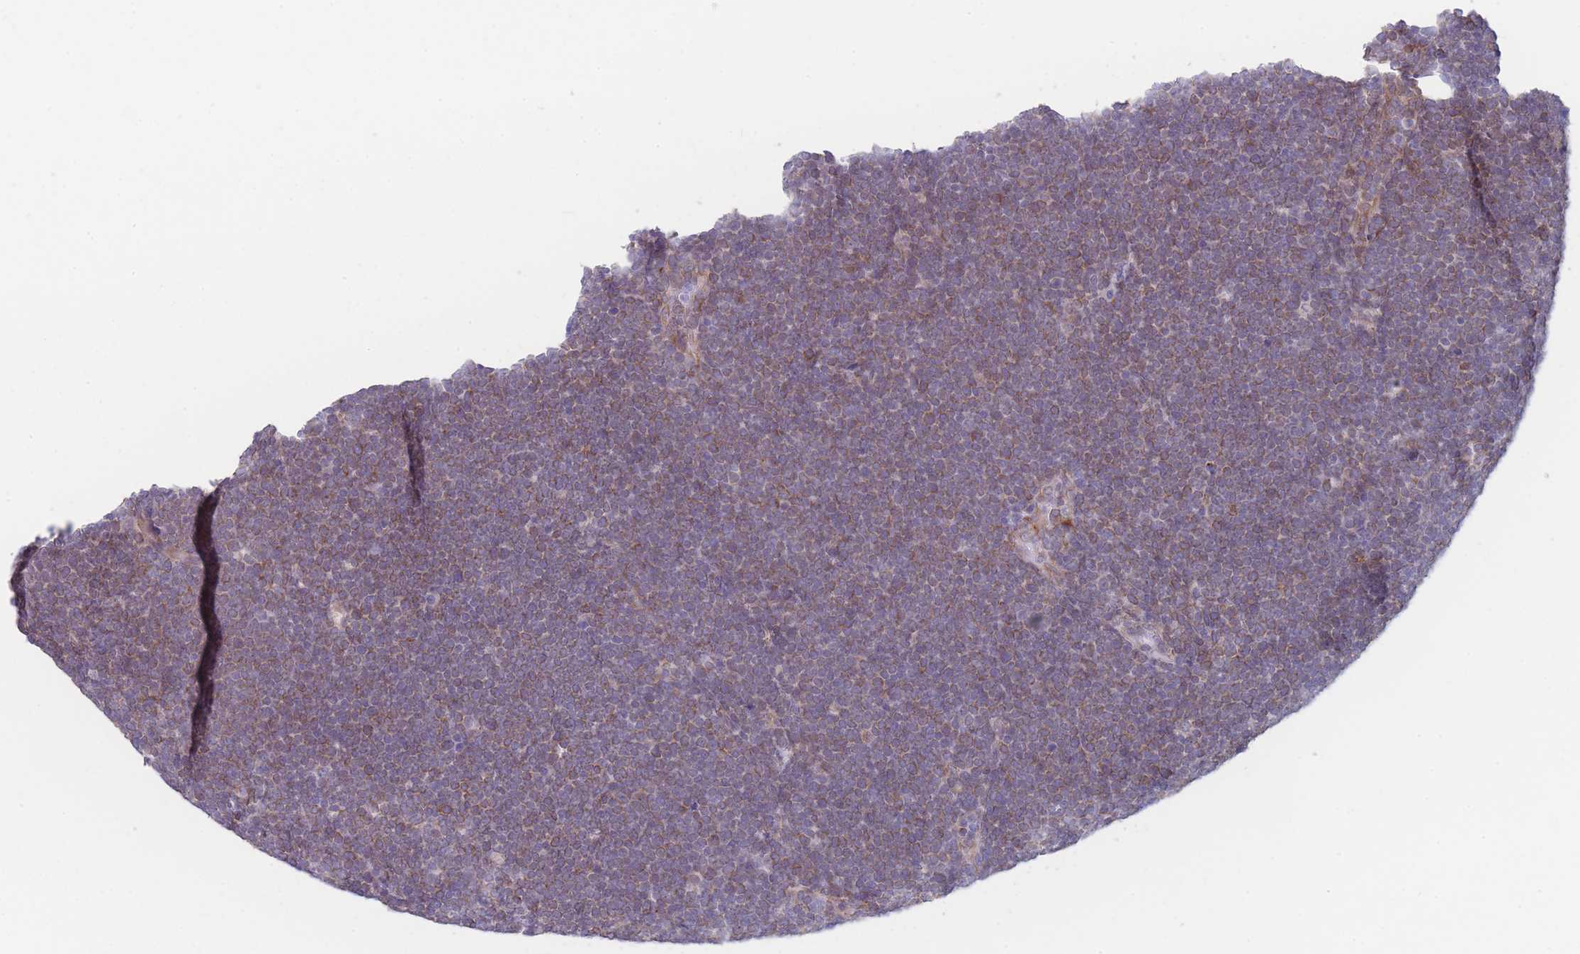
{"staining": {"intensity": "weak", "quantity": ">75%", "location": "cytoplasmic/membranous"}, "tissue": "lymphoma", "cell_type": "Tumor cells", "image_type": "cancer", "snomed": [{"axis": "morphology", "description": "Malignant lymphoma, non-Hodgkin's type, High grade"}, {"axis": "topography", "description": "Lymph node"}], "caption": "A brown stain shows weak cytoplasmic/membranous positivity of a protein in human high-grade malignant lymphoma, non-Hodgkin's type tumor cells.", "gene": "AK9", "patient": {"sex": "male", "age": 13}}